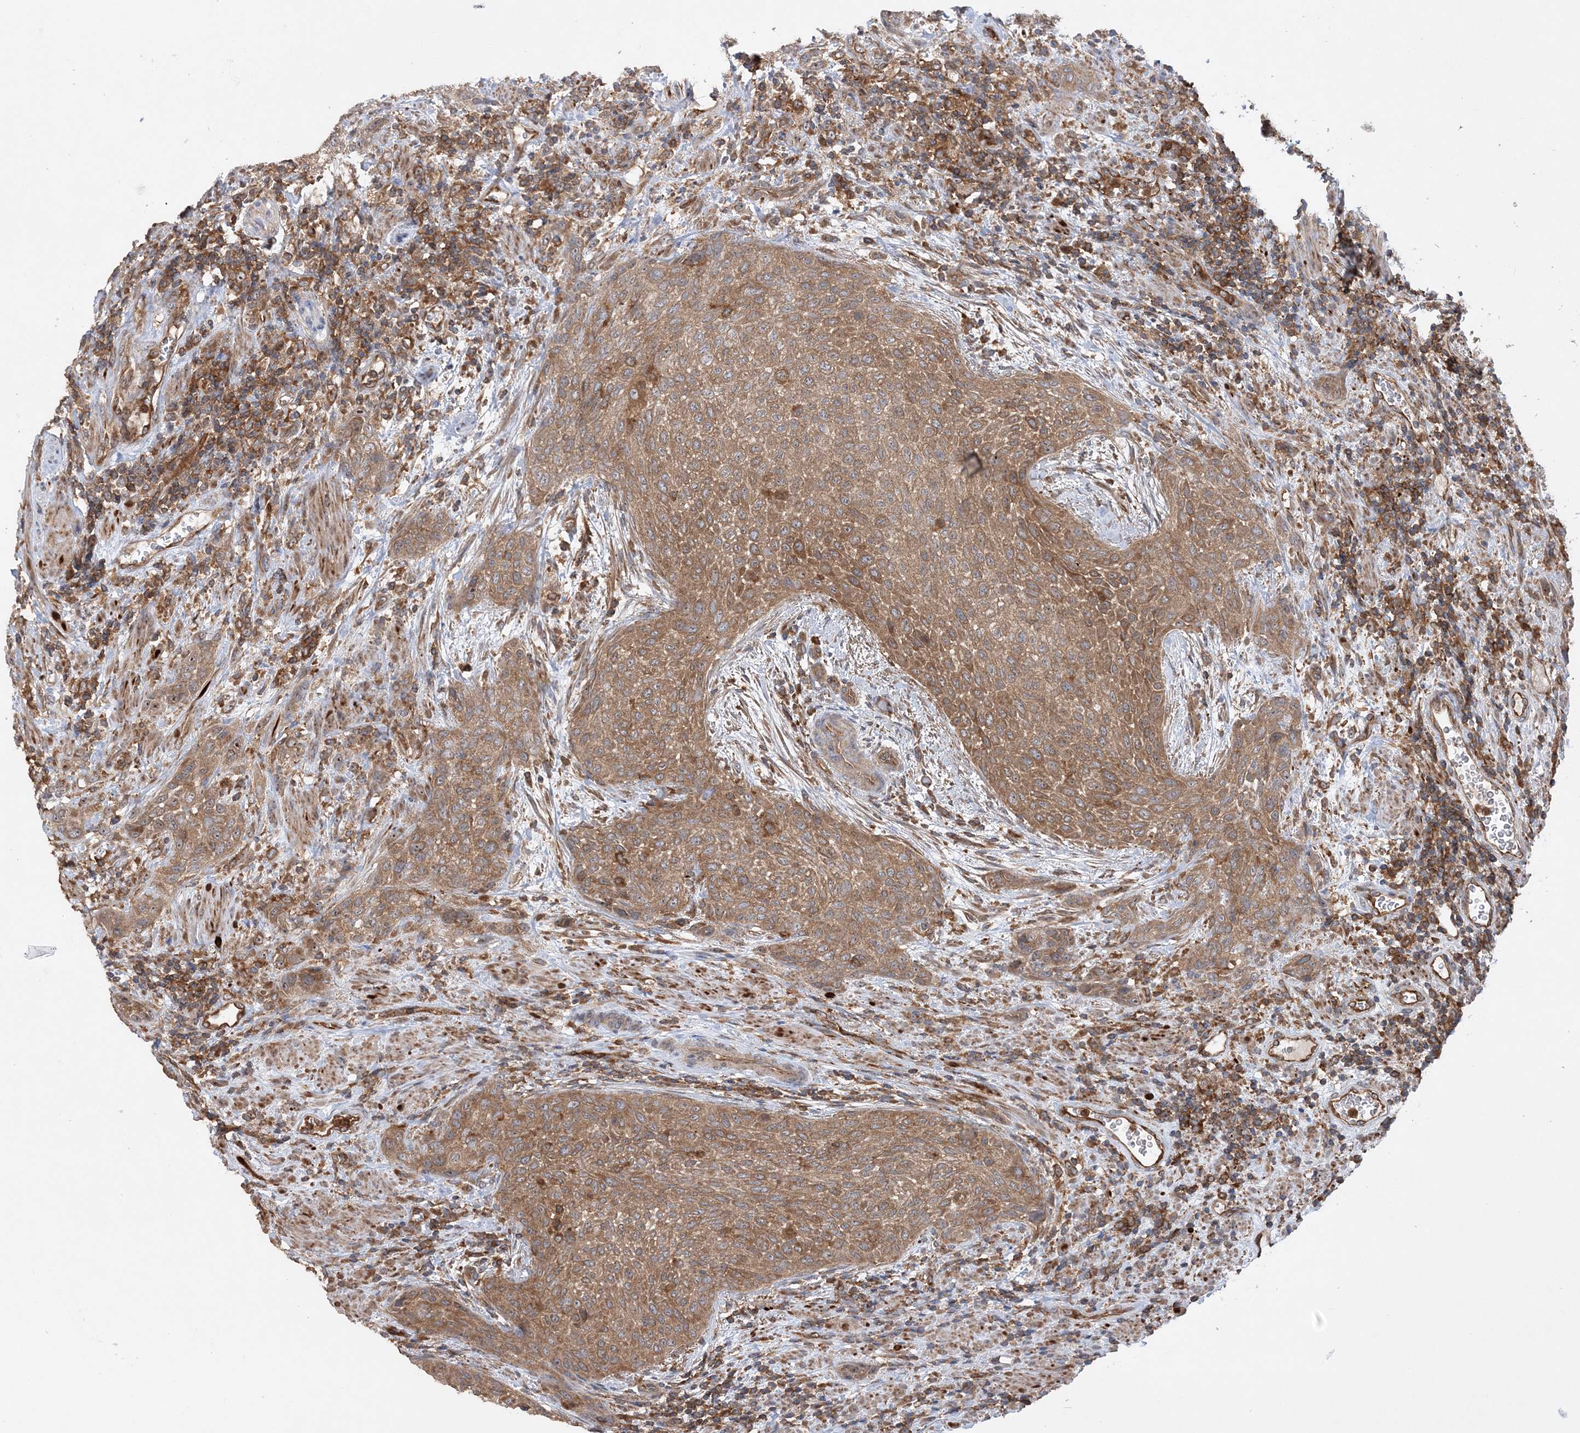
{"staining": {"intensity": "moderate", "quantity": ">75%", "location": "cytoplasmic/membranous"}, "tissue": "urothelial cancer", "cell_type": "Tumor cells", "image_type": "cancer", "snomed": [{"axis": "morphology", "description": "Urothelial carcinoma, High grade"}, {"axis": "topography", "description": "Urinary bladder"}], "caption": "A high-resolution micrograph shows IHC staining of urothelial cancer, which reveals moderate cytoplasmic/membranous positivity in about >75% of tumor cells.", "gene": "ACAP2", "patient": {"sex": "male", "age": 35}}